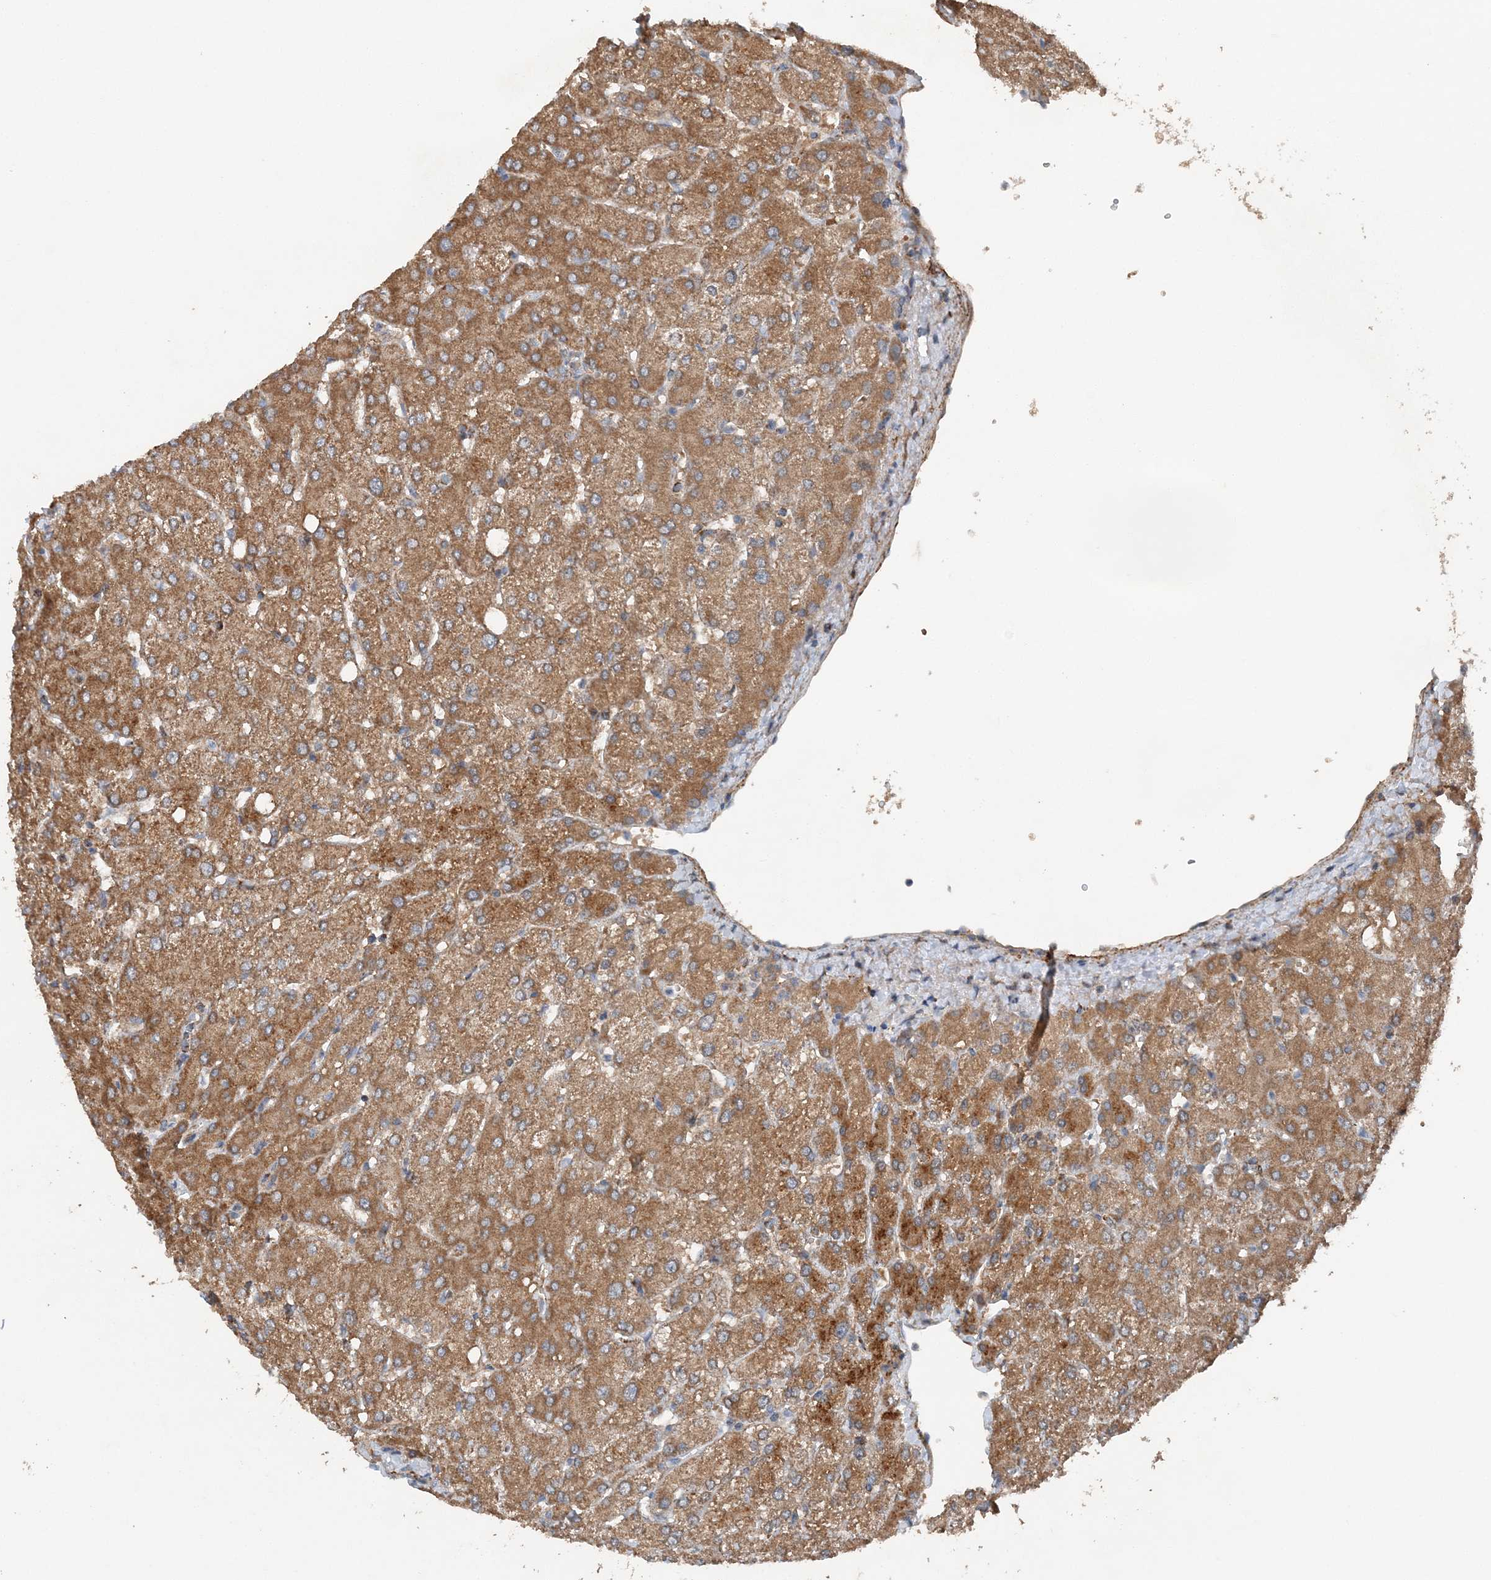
{"staining": {"intensity": "weak", "quantity": ">75%", "location": "cytoplasmic/membranous"}, "tissue": "liver", "cell_type": "Cholangiocytes", "image_type": "normal", "snomed": [{"axis": "morphology", "description": "Normal tissue, NOS"}, {"axis": "topography", "description": "Liver"}], "caption": "Benign liver demonstrates weak cytoplasmic/membranous positivity in about >75% of cholangiocytes.", "gene": "SPRY2", "patient": {"sex": "female", "age": 54}}